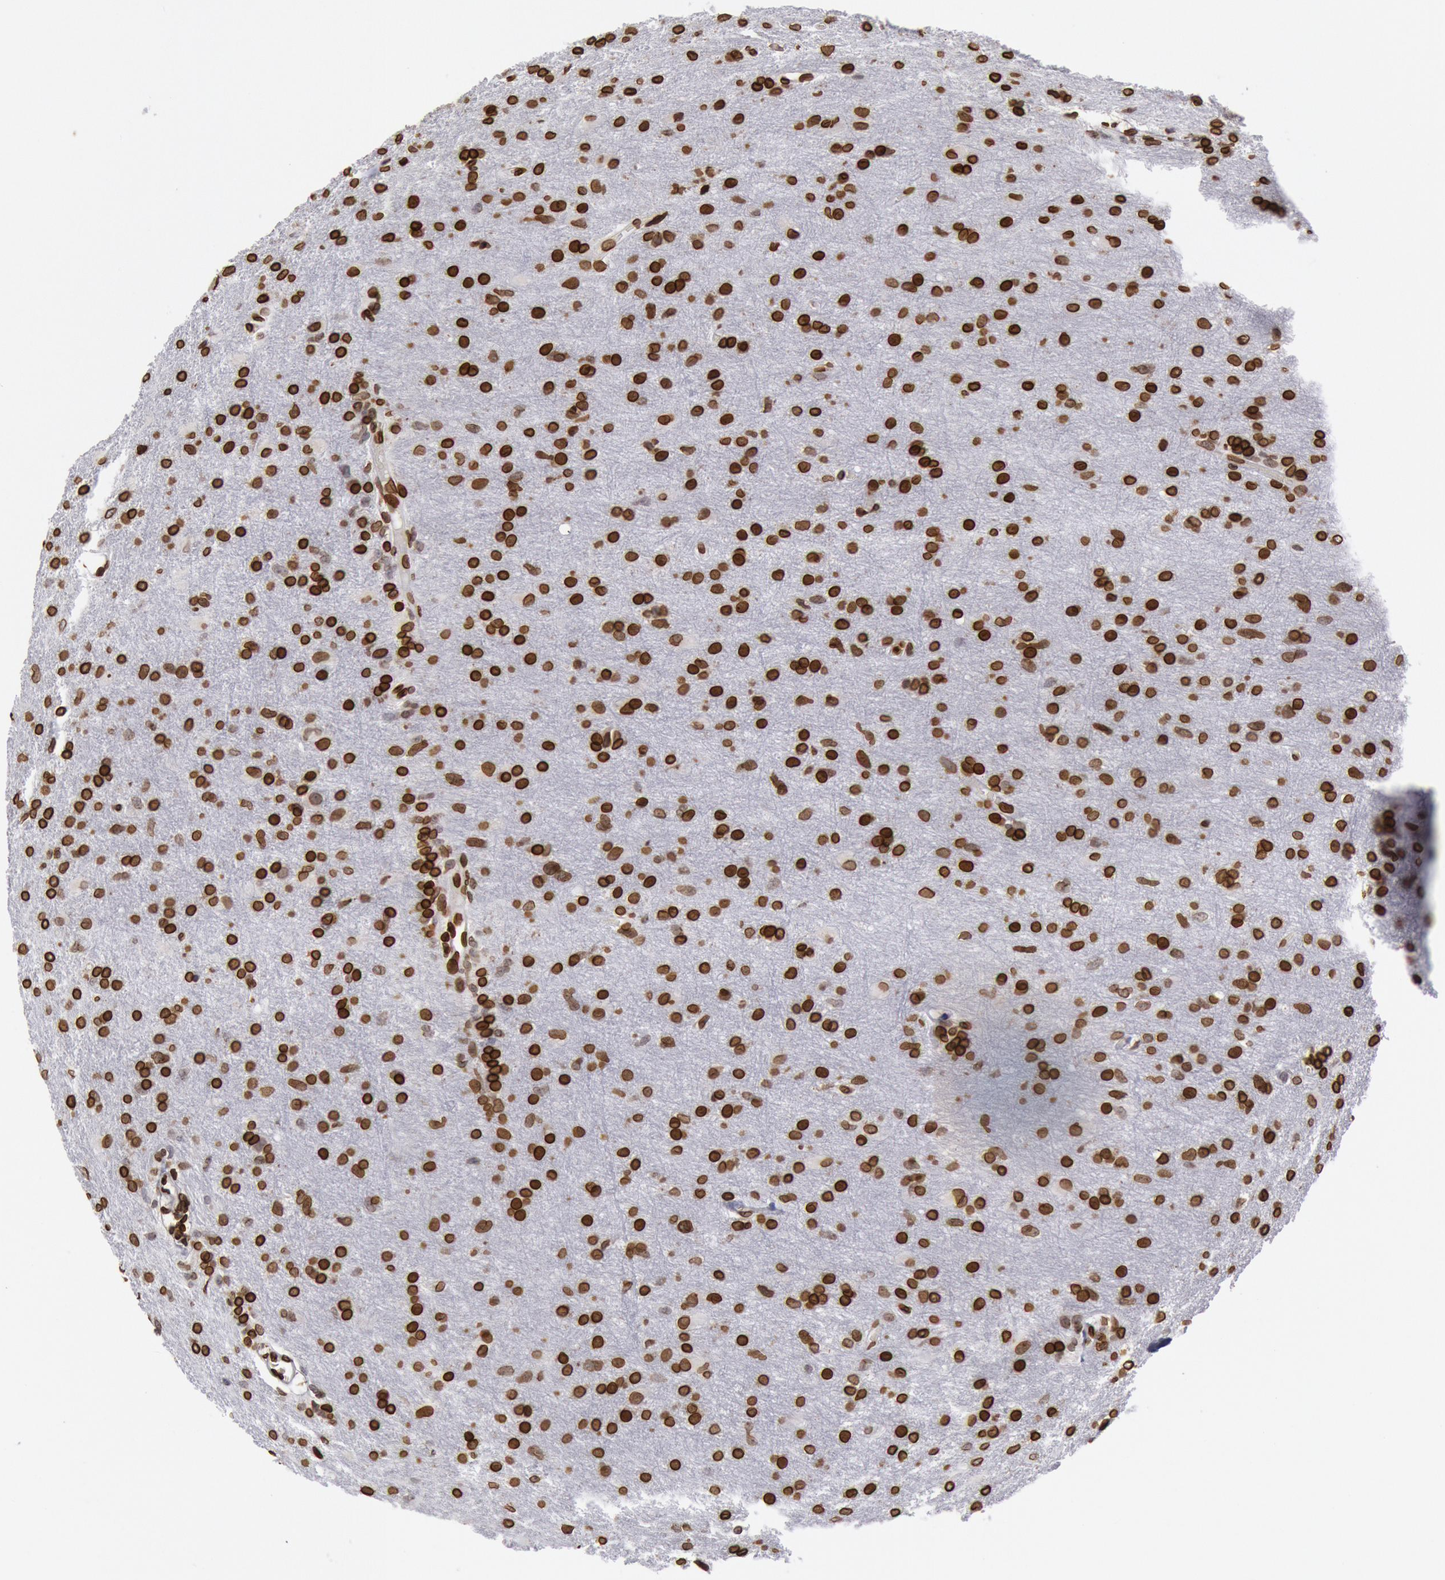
{"staining": {"intensity": "strong", "quantity": ">75%", "location": "cytoplasmic/membranous,nuclear"}, "tissue": "glioma", "cell_type": "Tumor cells", "image_type": "cancer", "snomed": [{"axis": "morphology", "description": "Glioma, malignant, High grade"}, {"axis": "topography", "description": "Brain"}], "caption": "Approximately >75% of tumor cells in glioma demonstrate strong cytoplasmic/membranous and nuclear protein positivity as visualized by brown immunohistochemical staining.", "gene": "SUN2", "patient": {"sex": "male", "age": 68}}